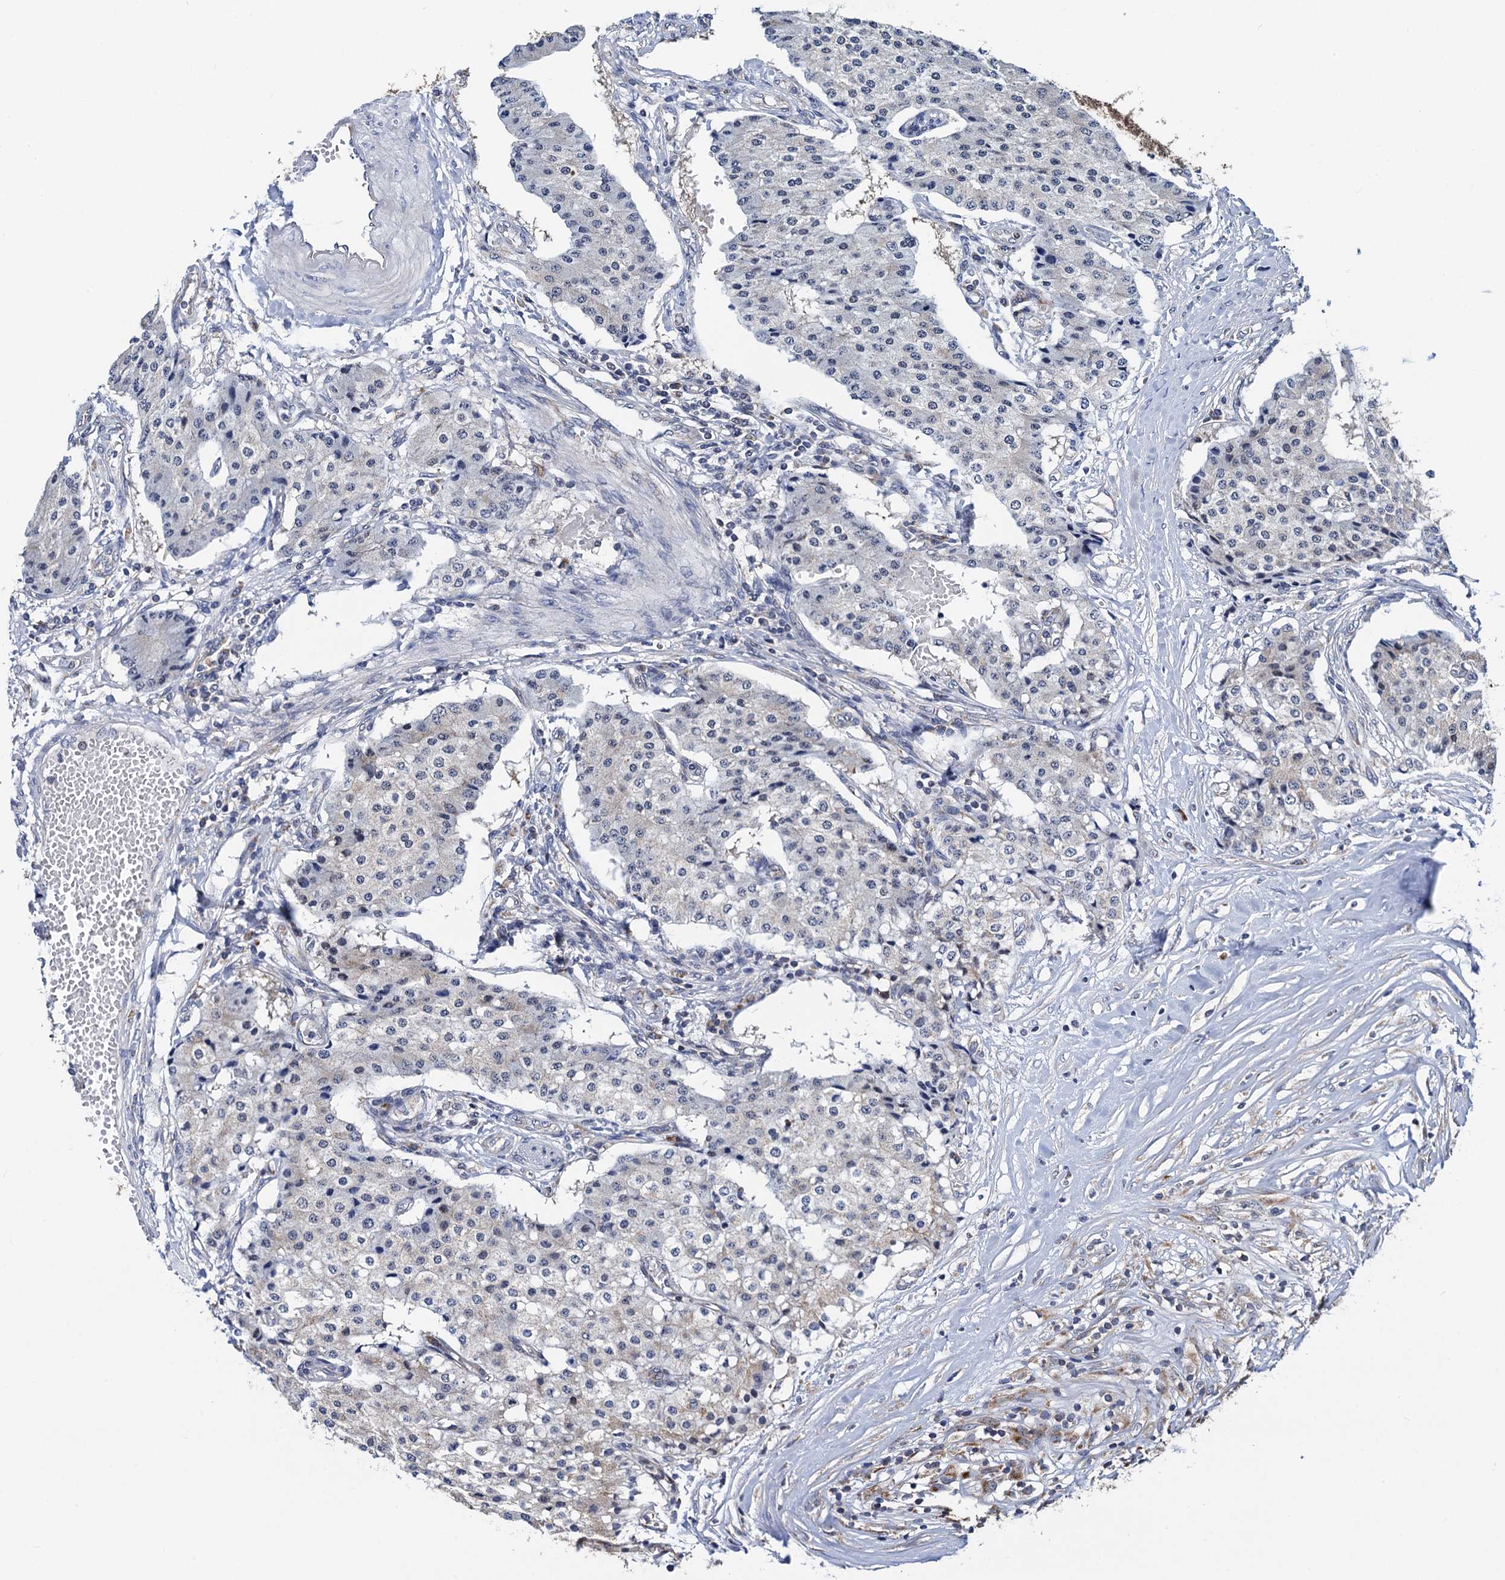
{"staining": {"intensity": "negative", "quantity": "none", "location": "none"}, "tissue": "carcinoid", "cell_type": "Tumor cells", "image_type": "cancer", "snomed": [{"axis": "morphology", "description": "Carcinoid, malignant, NOS"}, {"axis": "topography", "description": "Colon"}], "caption": "Image shows no significant protein staining in tumor cells of carcinoid (malignant).", "gene": "PTCD3", "patient": {"sex": "female", "age": 52}}